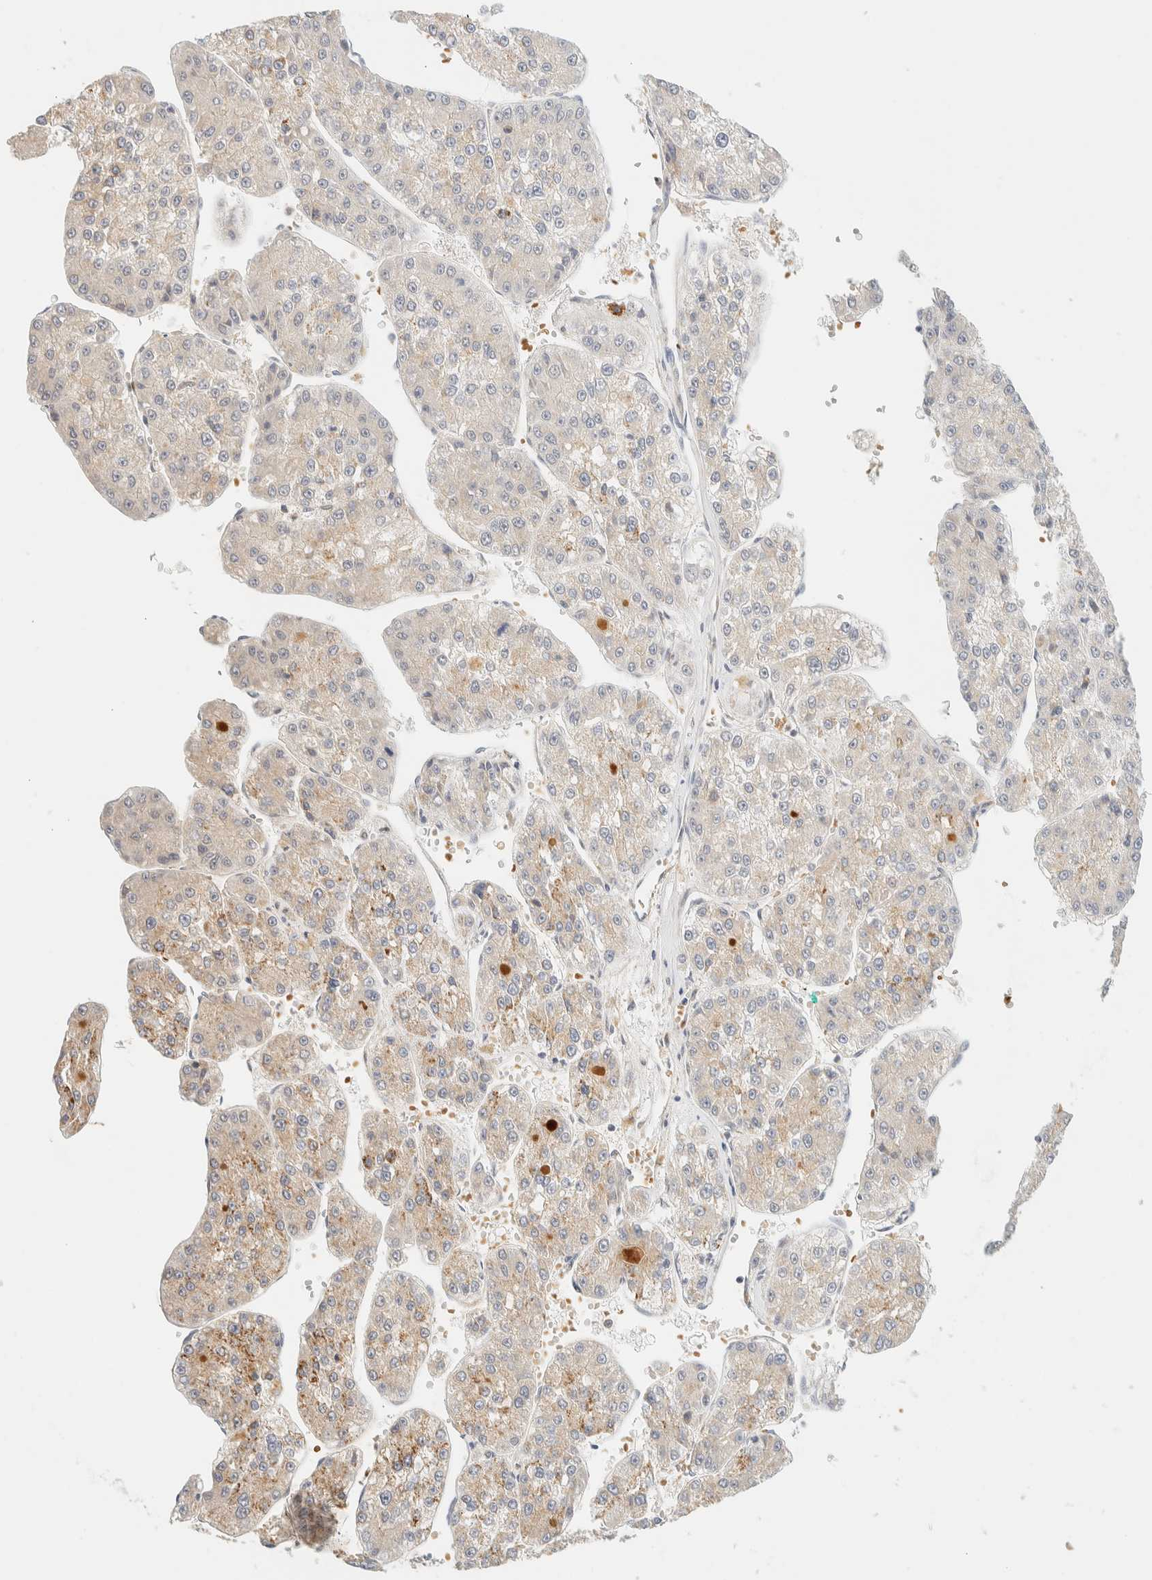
{"staining": {"intensity": "weak", "quantity": "<25%", "location": "cytoplasmic/membranous"}, "tissue": "liver cancer", "cell_type": "Tumor cells", "image_type": "cancer", "snomed": [{"axis": "morphology", "description": "Carcinoma, Hepatocellular, NOS"}, {"axis": "topography", "description": "Liver"}], "caption": "Hepatocellular carcinoma (liver) was stained to show a protein in brown. There is no significant expression in tumor cells.", "gene": "TNK1", "patient": {"sex": "female", "age": 73}}